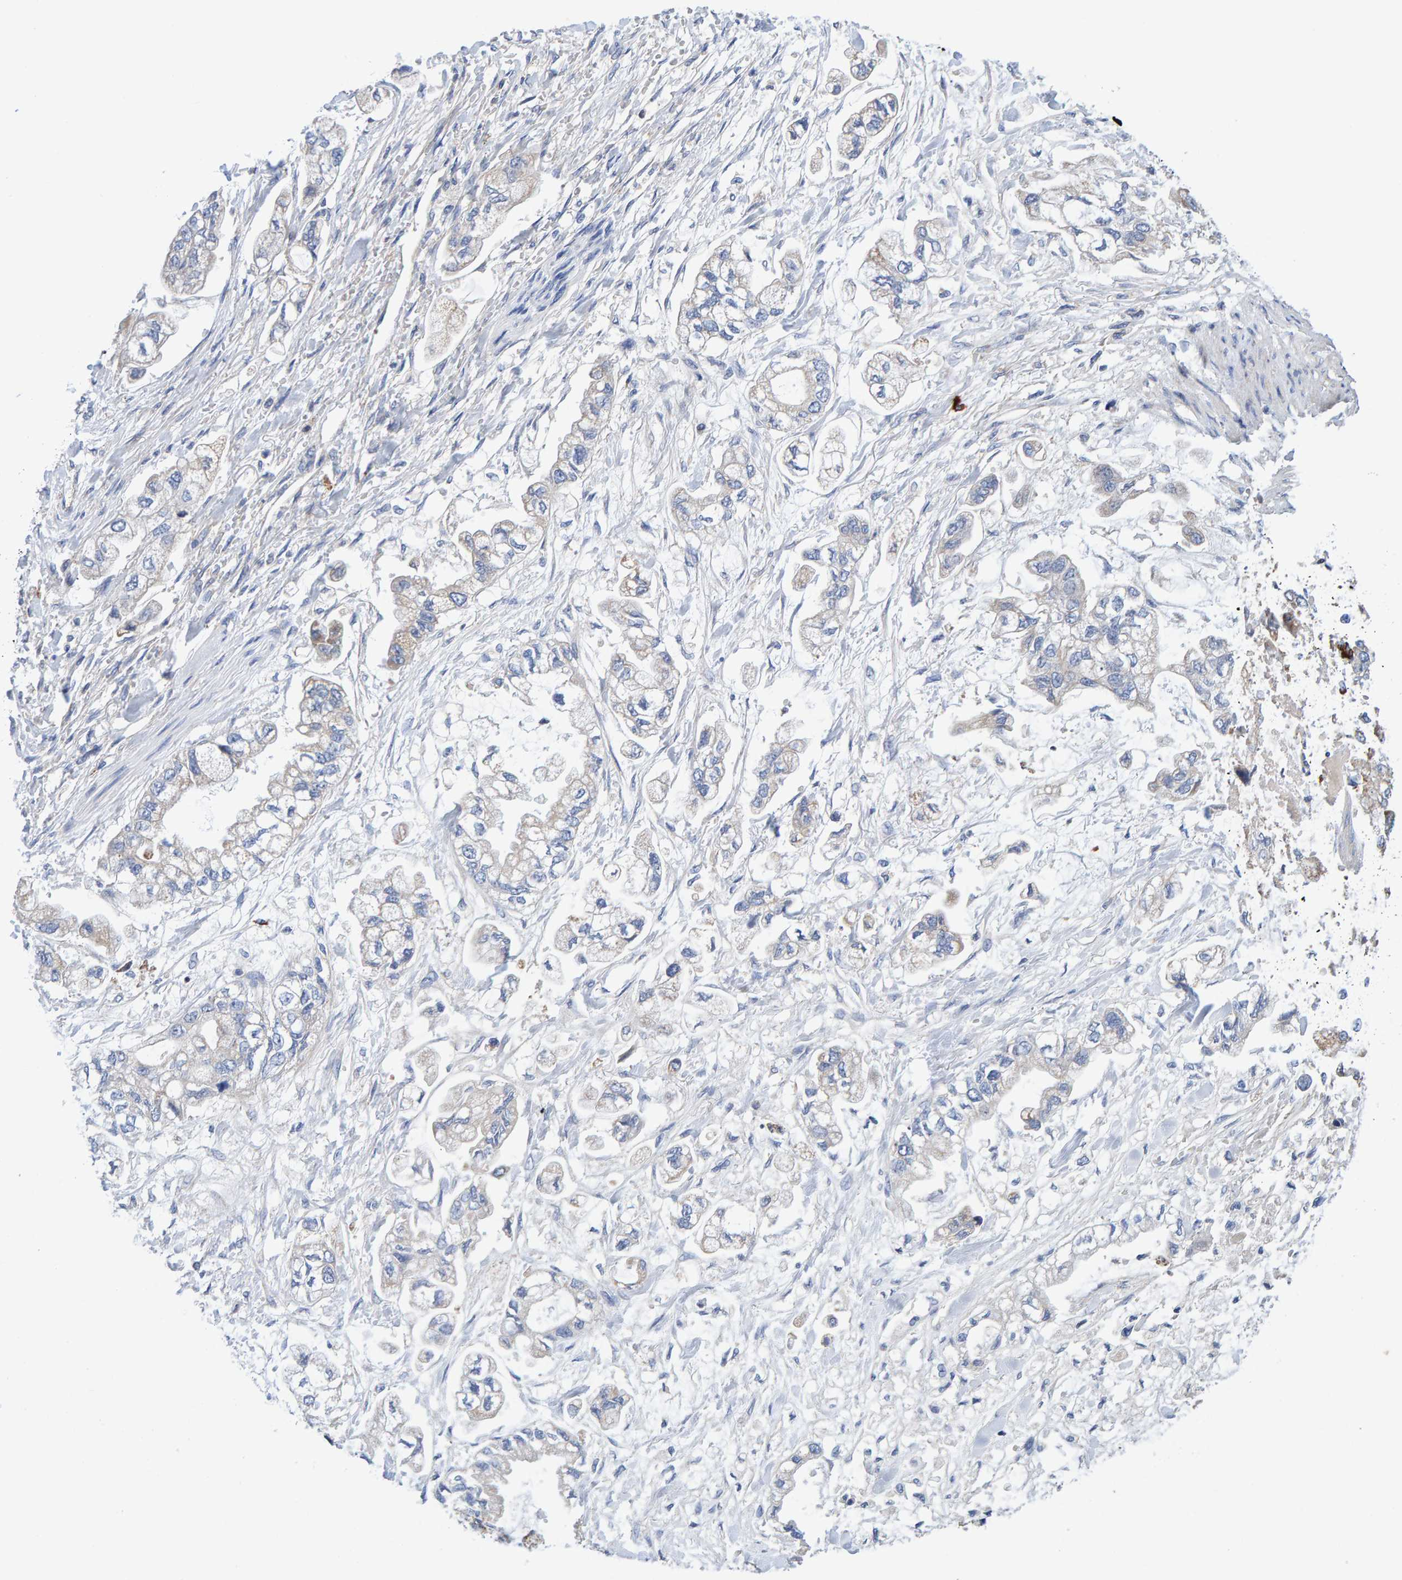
{"staining": {"intensity": "negative", "quantity": "none", "location": "none"}, "tissue": "stomach cancer", "cell_type": "Tumor cells", "image_type": "cancer", "snomed": [{"axis": "morphology", "description": "Normal tissue, NOS"}, {"axis": "morphology", "description": "Adenocarcinoma, NOS"}, {"axis": "topography", "description": "Stomach"}], "caption": "DAB (3,3'-diaminobenzidine) immunohistochemical staining of human stomach cancer shows no significant staining in tumor cells.", "gene": "EFR3A", "patient": {"sex": "male", "age": 62}}